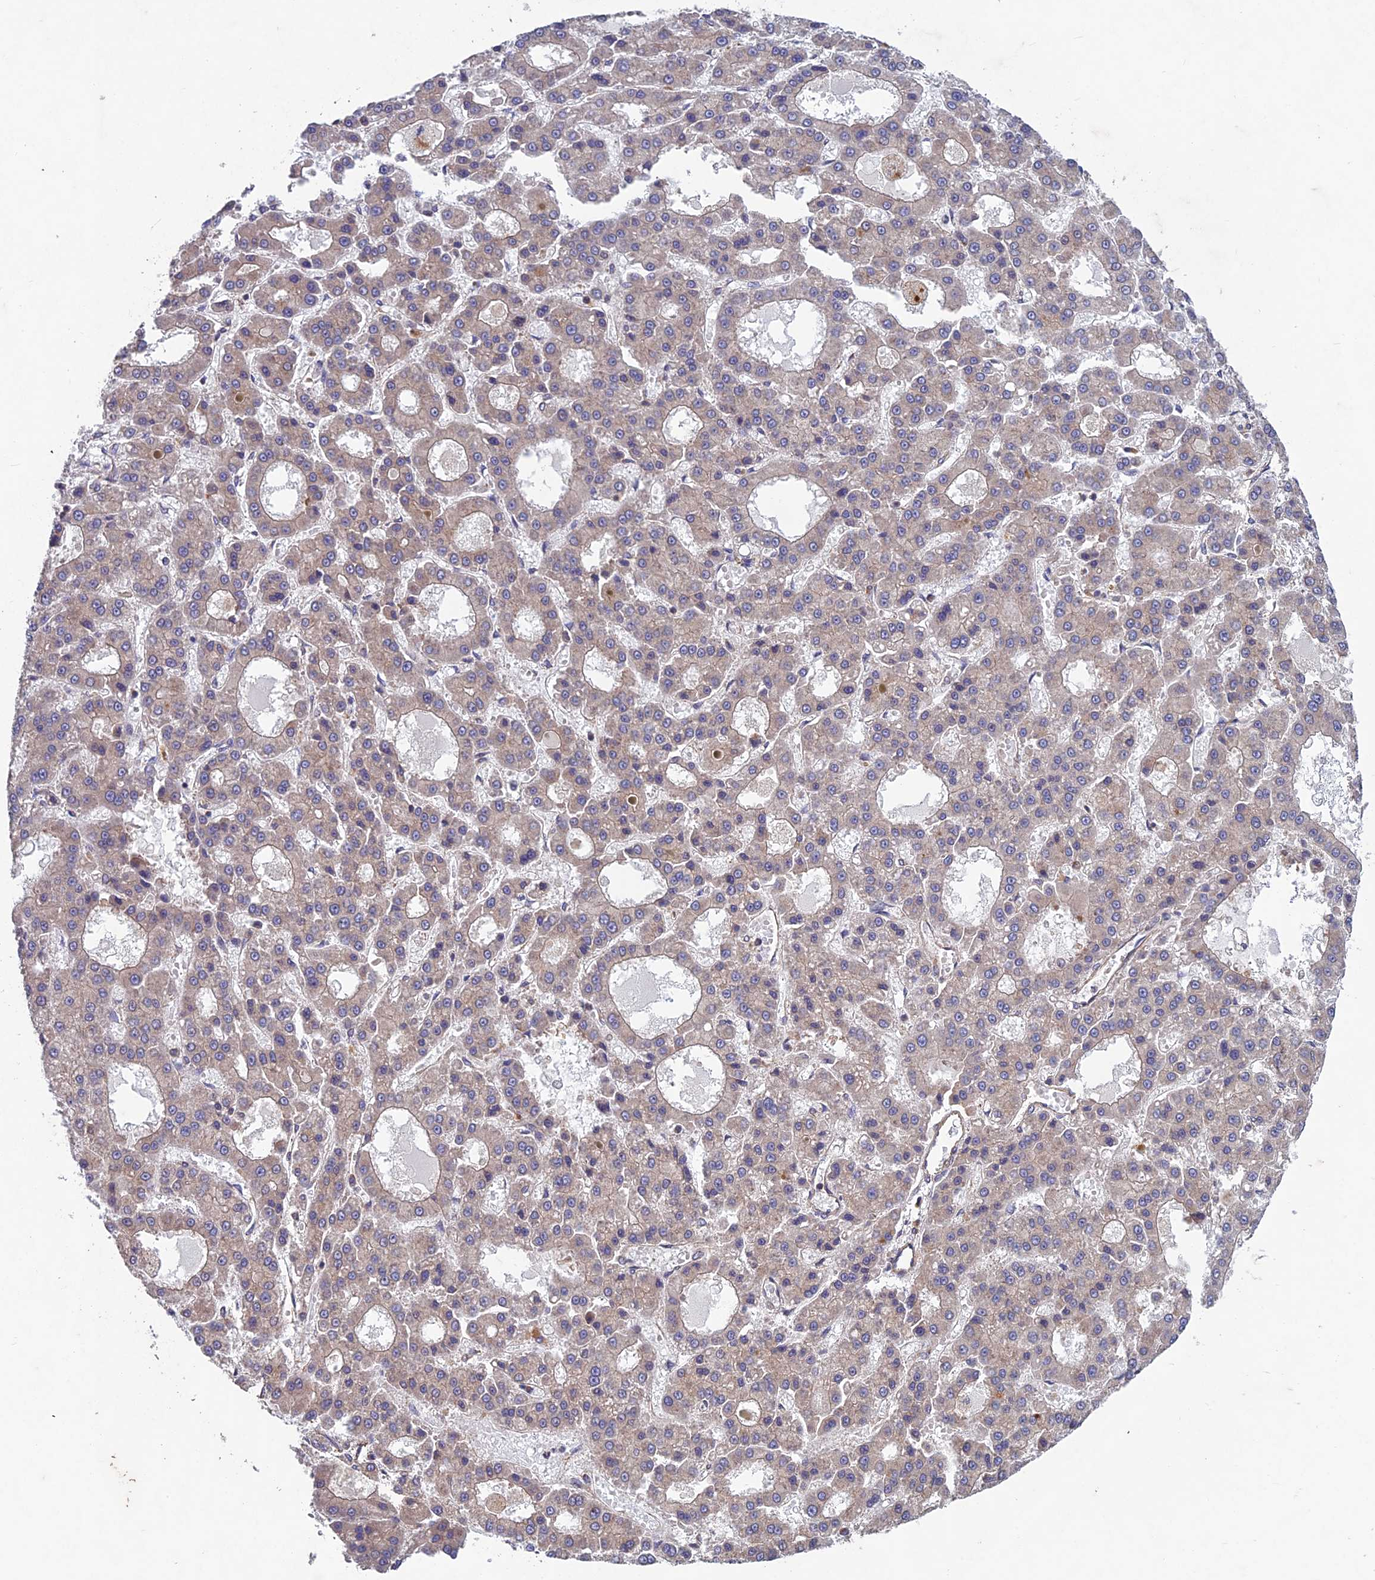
{"staining": {"intensity": "weak", "quantity": "<25%", "location": "cytoplasmic/membranous"}, "tissue": "liver cancer", "cell_type": "Tumor cells", "image_type": "cancer", "snomed": [{"axis": "morphology", "description": "Carcinoma, Hepatocellular, NOS"}, {"axis": "topography", "description": "Liver"}], "caption": "The micrograph demonstrates no significant expression in tumor cells of liver cancer (hepatocellular carcinoma). (Immunohistochemistry, brightfield microscopy, high magnification).", "gene": "NCAPG", "patient": {"sex": "male", "age": 70}}